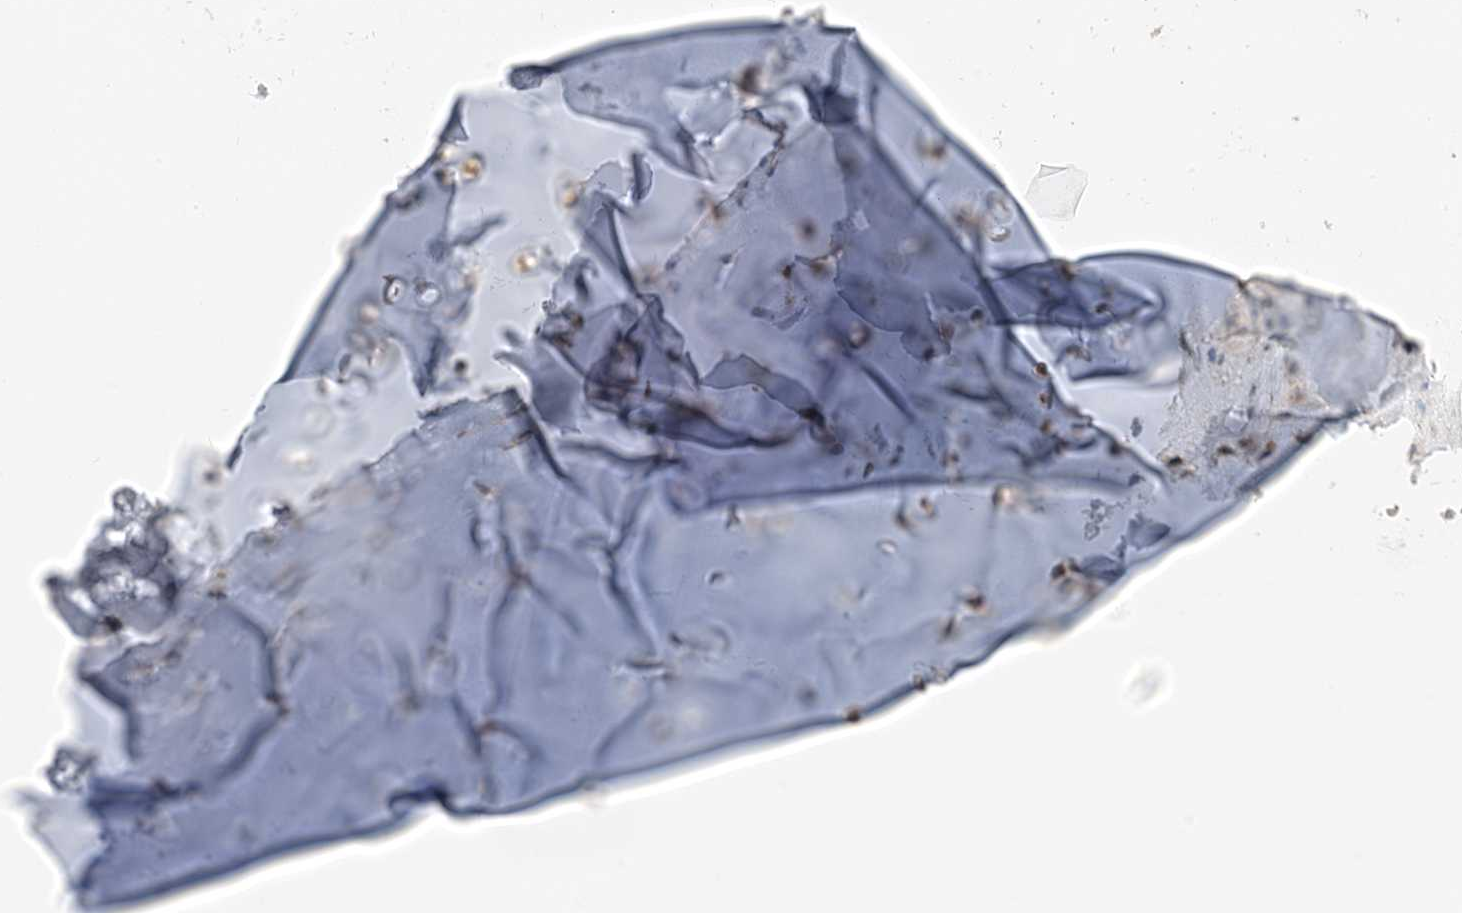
{"staining": {"intensity": "negative", "quantity": "none", "location": "none"}, "tissue": "adipose tissue", "cell_type": "Adipocytes", "image_type": "normal", "snomed": [{"axis": "morphology", "description": "Normal tissue, NOS"}, {"axis": "morphology", "description": "Basal cell carcinoma"}, {"axis": "topography", "description": "Cartilage tissue"}, {"axis": "topography", "description": "Nasopharynx"}, {"axis": "topography", "description": "Oral tissue"}], "caption": "A photomicrograph of human adipose tissue is negative for staining in adipocytes. (Stains: DAB immunohistochemistry (IHC) with hematoxylin counter stain, Microscopy: brightfield microscopy at high magnification).", "gene": "MYL5", "patient": {"sex": "female", "age": 77}}